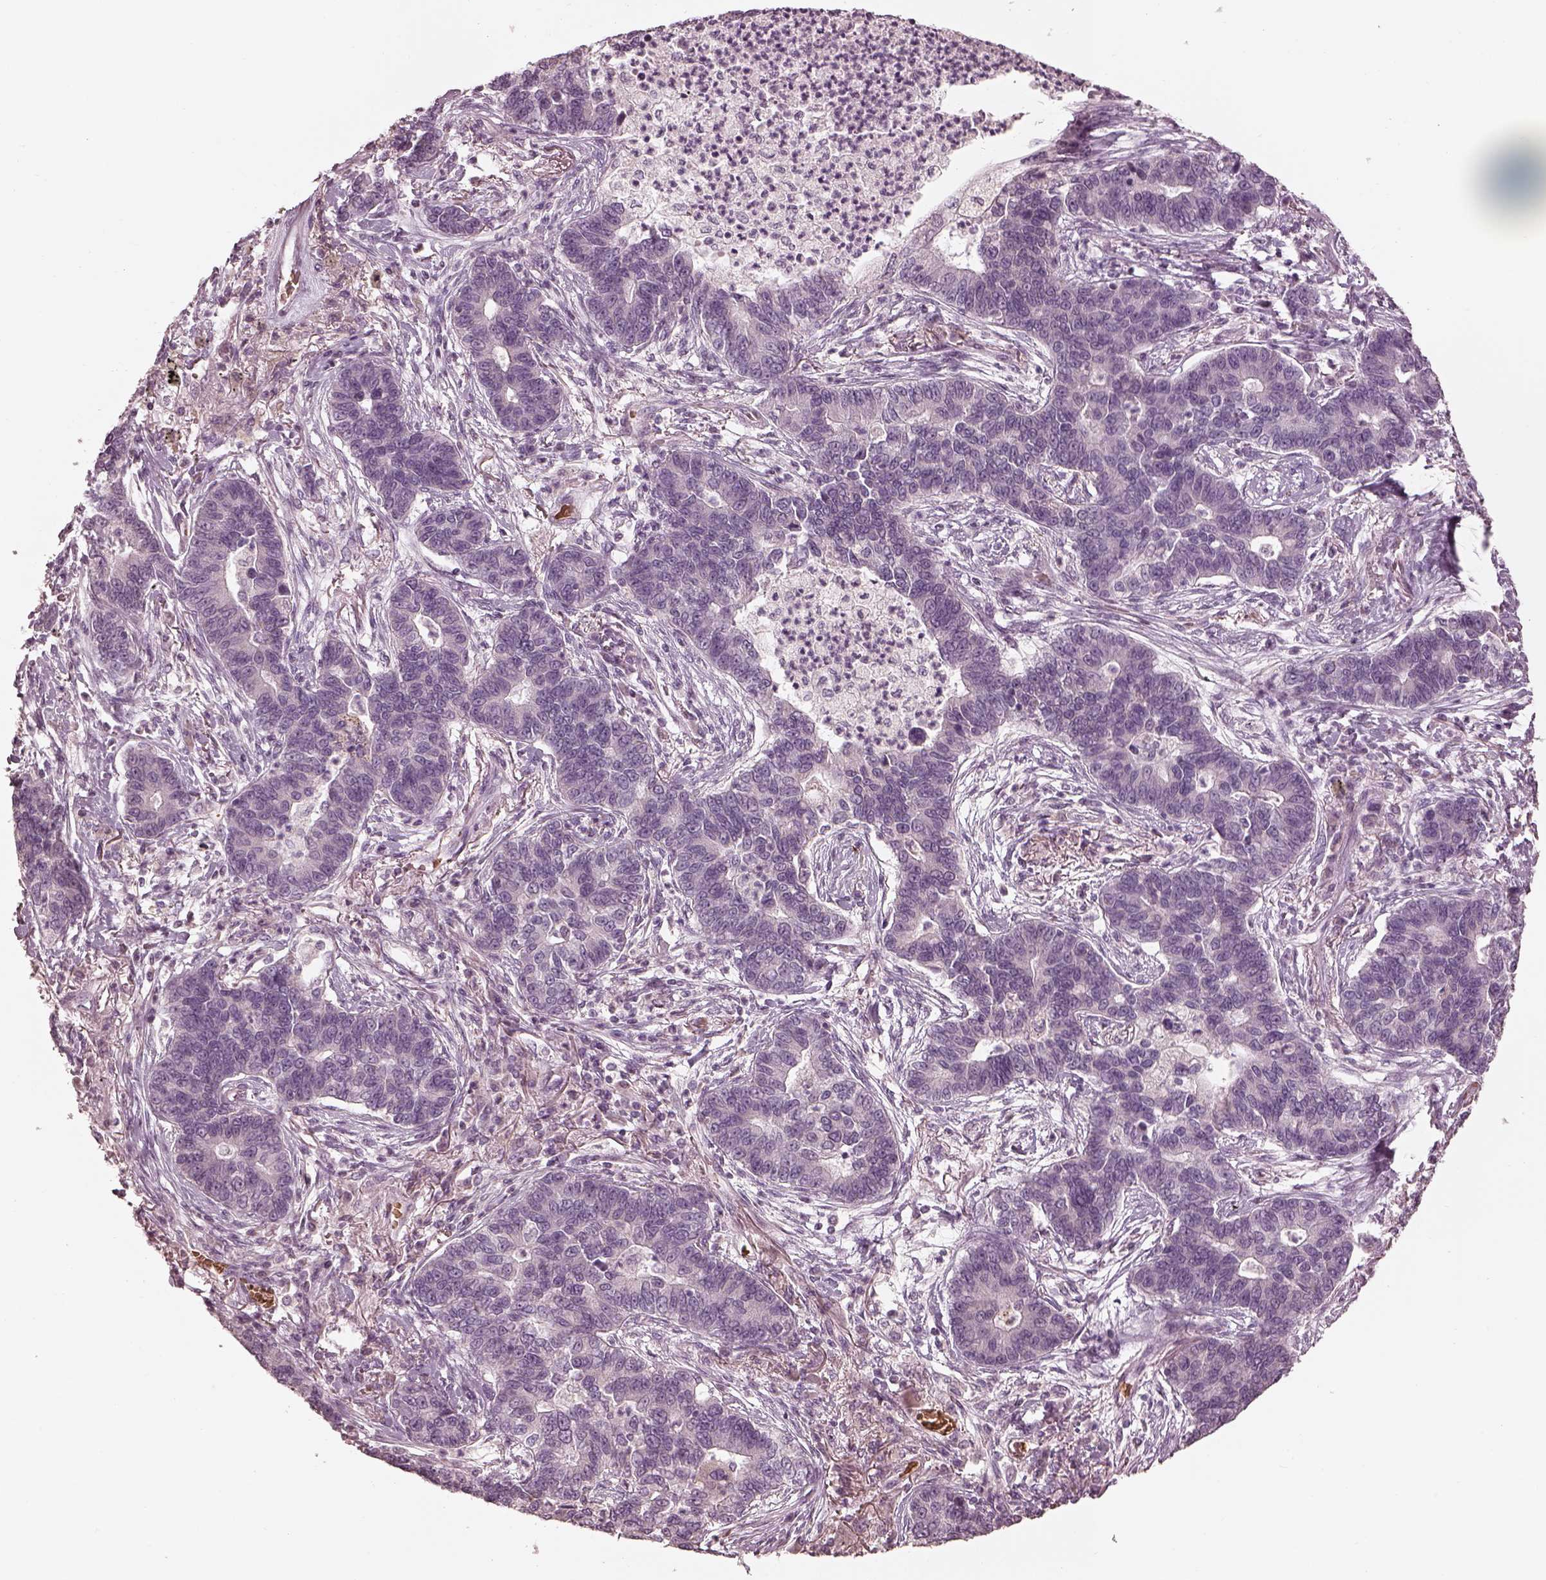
{"staining": {"intensity": "negative", "quantity": "none", "location": "none"}, "tissue": "lung cancer", "cell_type": "Tumor cells", "image_type": "cancer", "snomed": [{"axis": "morphology", "description": "Adenocarcinoma, NOS"}, {"axis": "topography", "description": "Lung"}], "caption": "This is an immunohistochemistry histopathology image of adenocarcinoma (lung). There is no positivity in tumor cells.", "gene": "ANKLE1", "patient": {"sex": "female", "age": 57}}